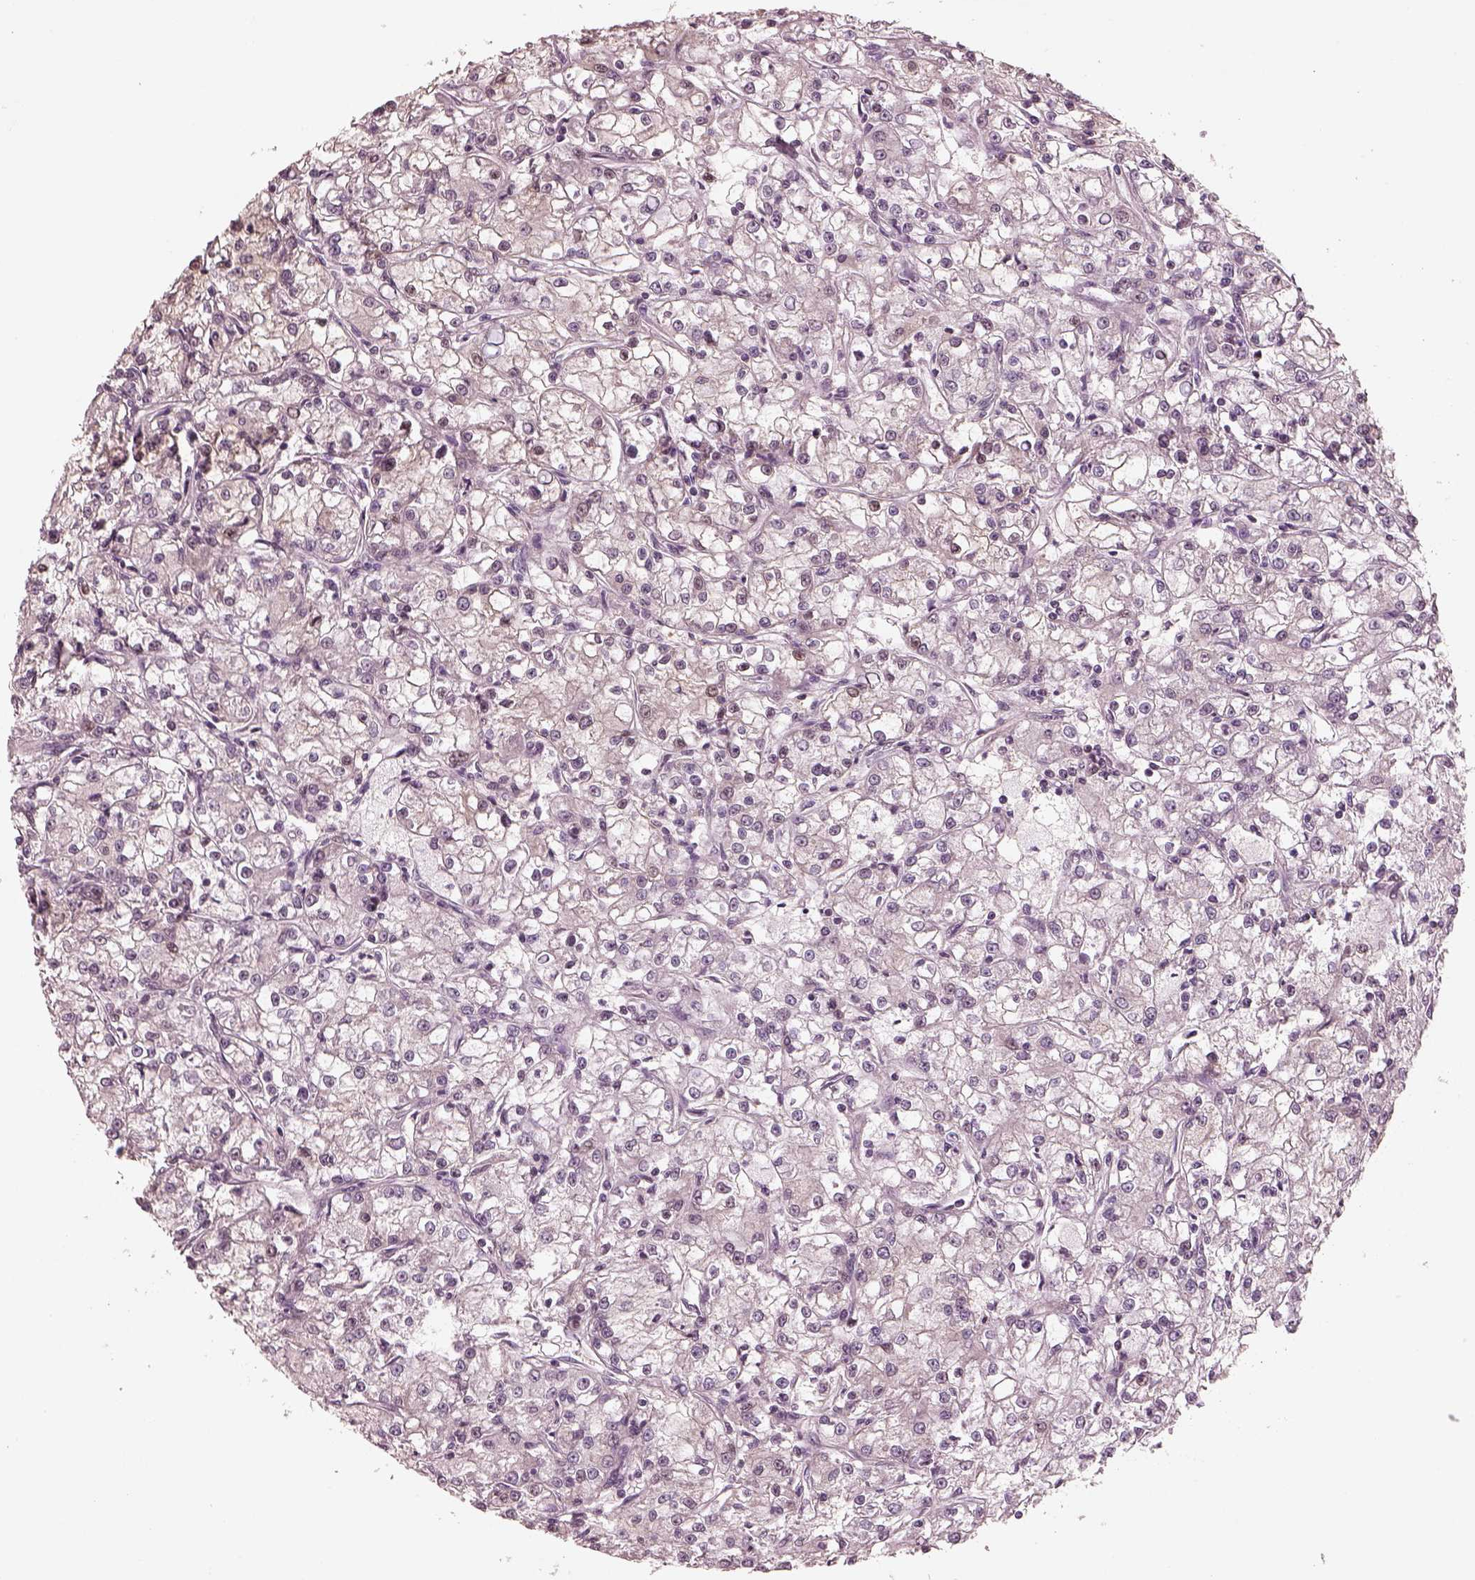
{"staining": {"intensity": "negative", "quantity": "none", "location": "none"}, "tissue": "renal cancer", "cell_type": "Tumor cells", "image_type": "cancer", "snomed": [{"axis": "morphology", "description": "Adenocarcinoma, NOS"}, {"axis": "topography", "description": "Kidney"}], "caption": "Human renal cancer stained for a protein using IHC reveals no positivity in tumor cells.", "gene": "EGR4", "patient": {"sex": "female", "age": 59}}